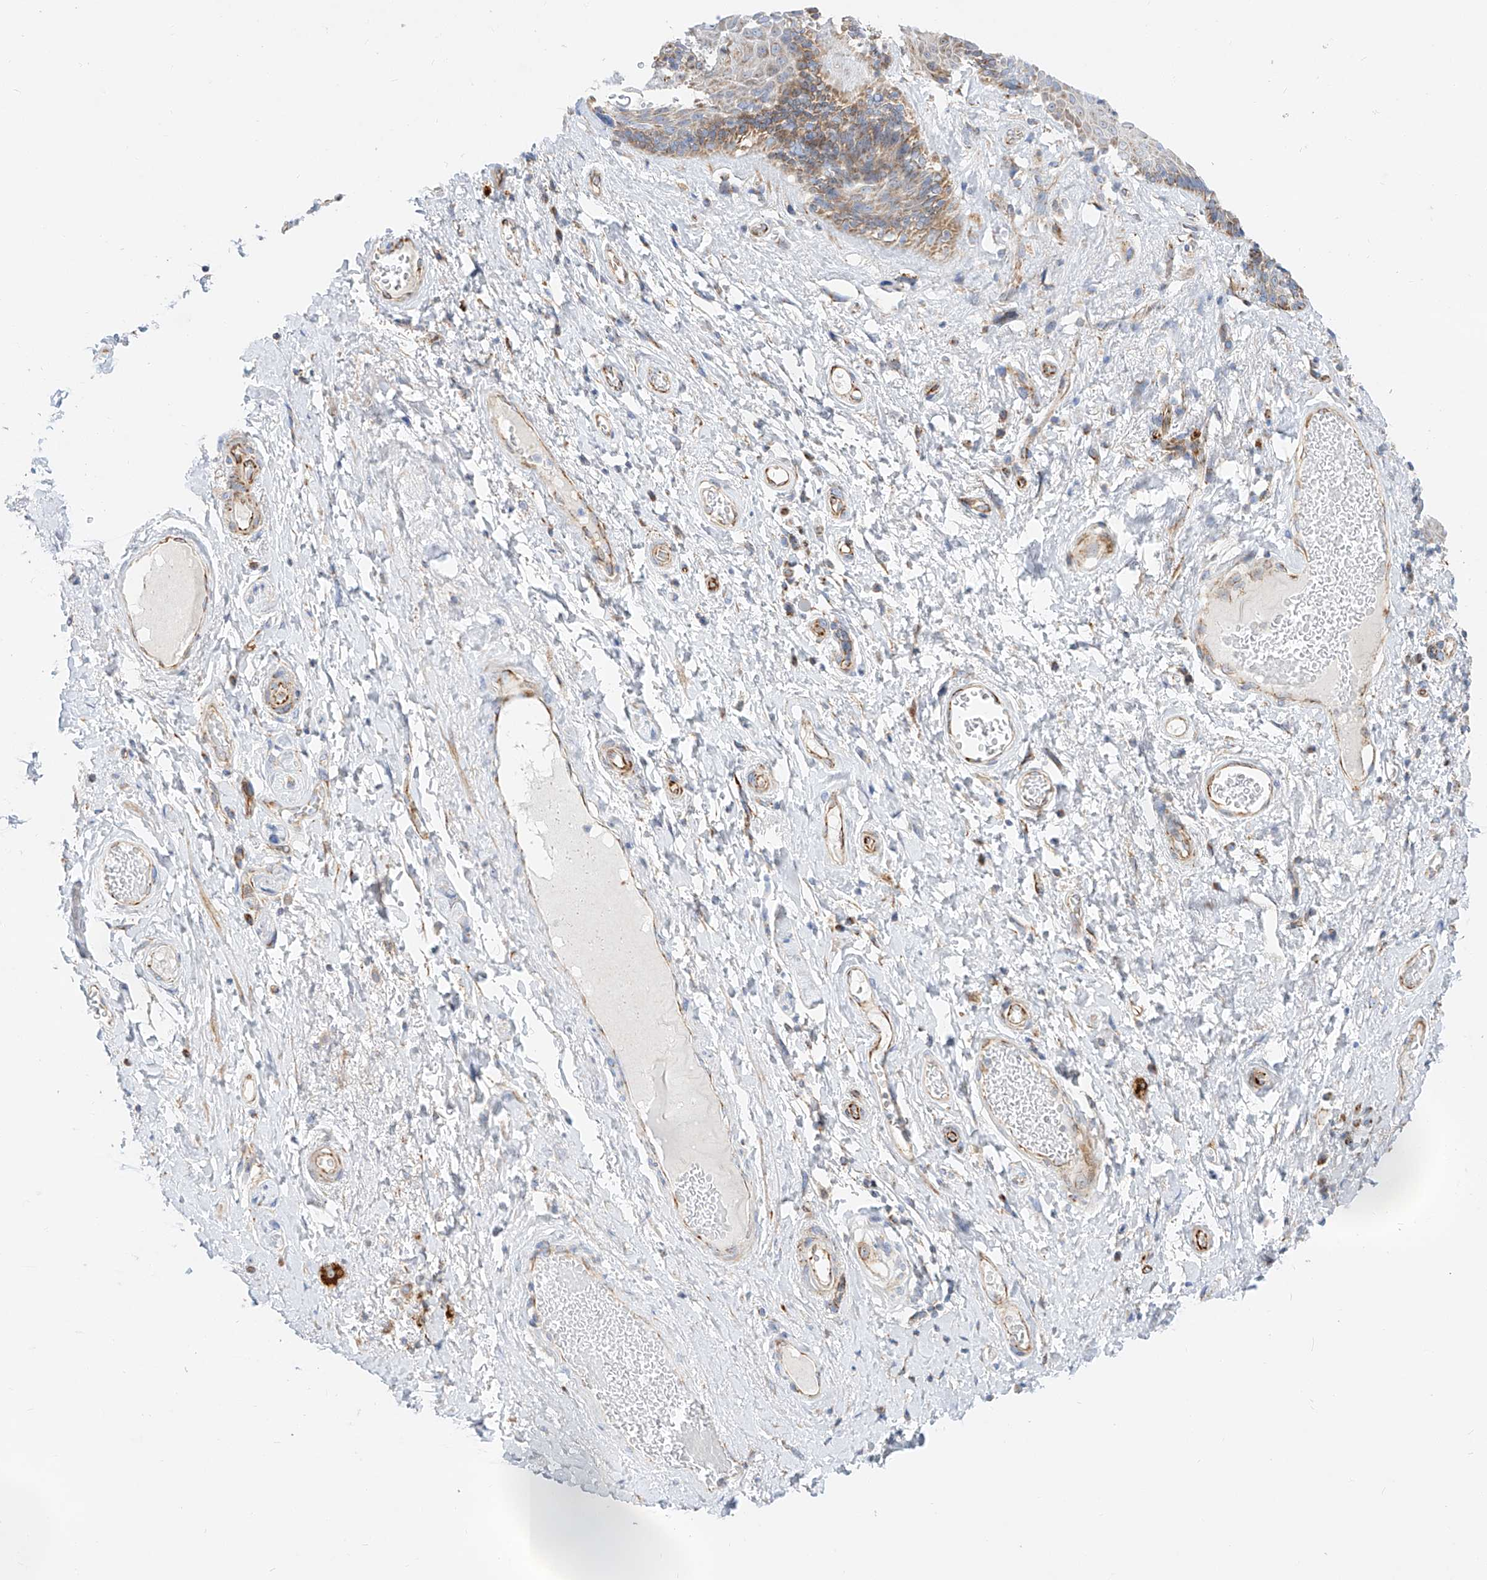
{"staining": {"intensity": "moderate", "quantity": ">75%", "location": "cytoplasmic/membranous"}, "tissue": "skin", "cell_type": "Epidermal cells", "image_type": "normal", "snomed": [{"axis": "morphology", "description": "Normal tissue, NOS"}, {"axis": "topography", "description": "Anal"}], "caption": "This histopathology image demonstrates immunohistochemistry (IHC) staining of unremarkable skin, with medium moderate cytoplasmic/membranous staining in approximately >75% of epidermal cells.", "gene": "CST9", "patient": {"sex": "male", "age": 69}}